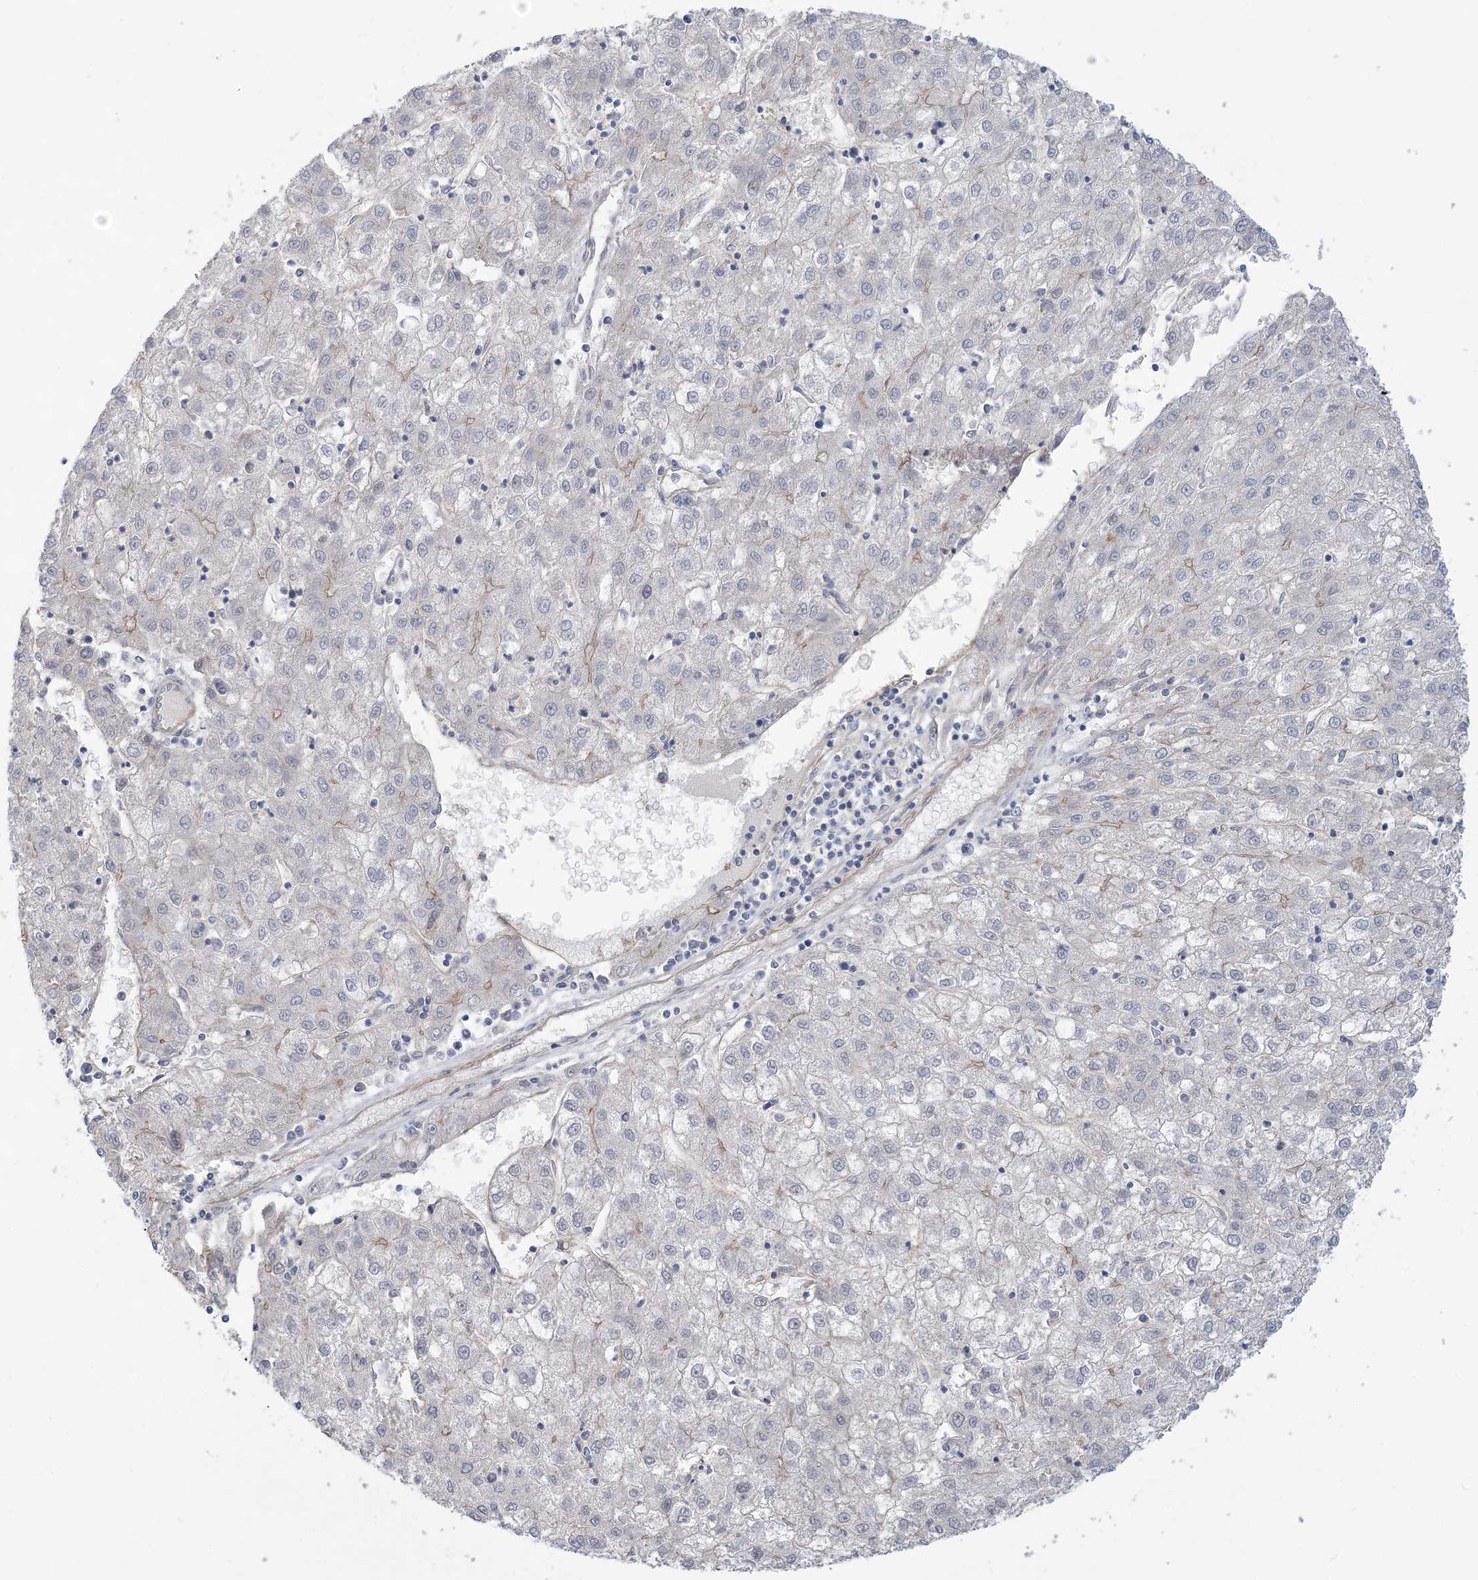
{"staining": {"intensity": "negative", "quantity": "none", "location": "none"}, "tissue": "liver cancer", "cell_type": "Tumor cells", "image_type": "cancer", "snomed": [{"axis": "morphology", "description": "Carcinoma, Hepatocellular, NOS"}, {"axis": "topography", "description": "Liver"}], "caption": "DAB immunohistochemical staining of liver cancer reveals no significant staining in tumor cells. Brightfield microscopy of immunohistochemistry stained with DAB (brown) and hematoxylin (blue), captured at high magnification.", "gene": "RAI14", "patient": {"sex": "male", "age": 72}}